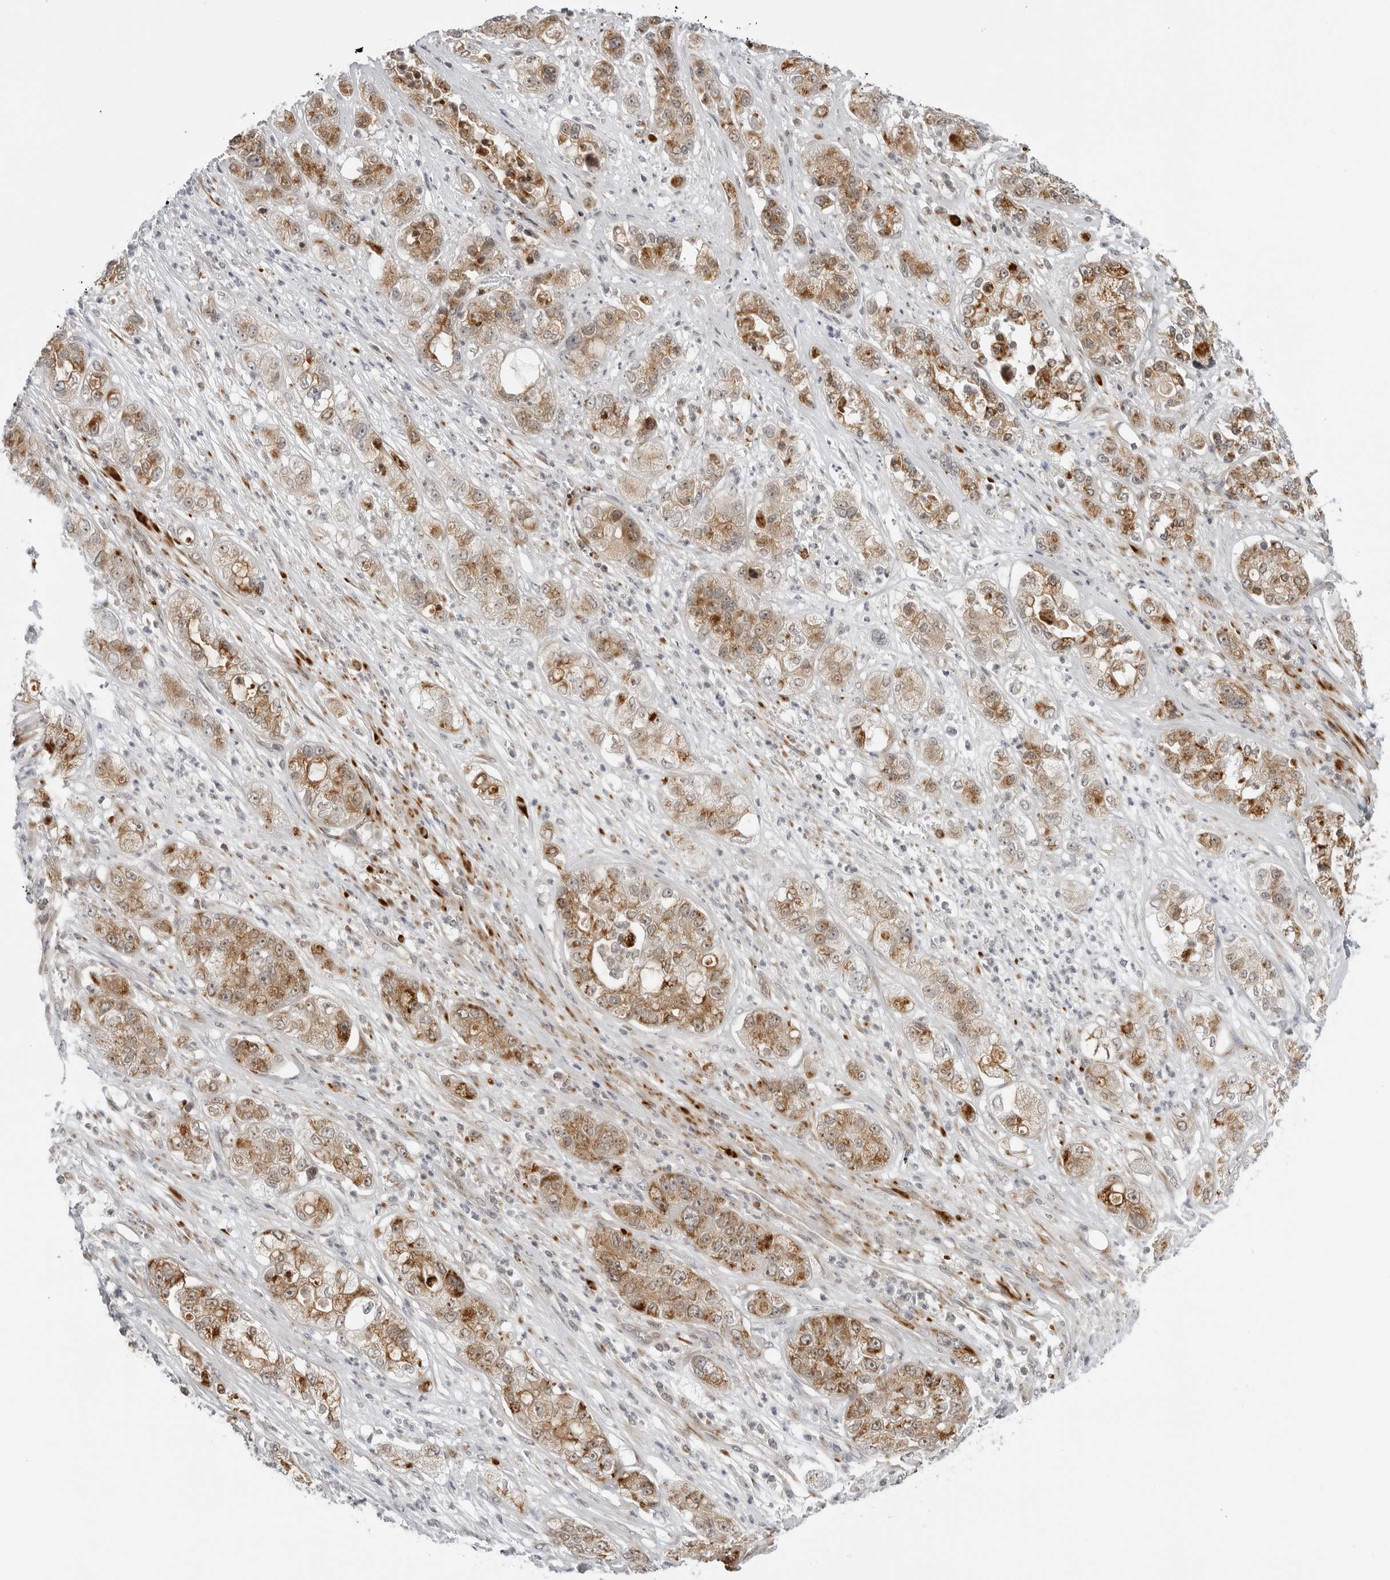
{"staining": {"intensity": "moderate", "quantity": ">75%", "location": "cytoplasmic/membranous,nuclear"}, "tissue": "pancreatic cancer", "cell_type": "Tumor cells", "image_type": "cancer", "snomed": [{"axis": "morphology", "description": "Adenocarcinoma, NOS"}, {"axis": "topography", "description": "Pancreas"}], "caption": "DAB (3,3'-diaminobenzidine) immunohistochemical staining of human adenocarcinoma (pancreatic) demonstrates moderate cytoplasmic/membranous and nuclear protein staining in about >75% of tumor cells. Nuclei are stained in blue.", "gene": "PEX2", "patient": {"sex": "female", "age": 78}}